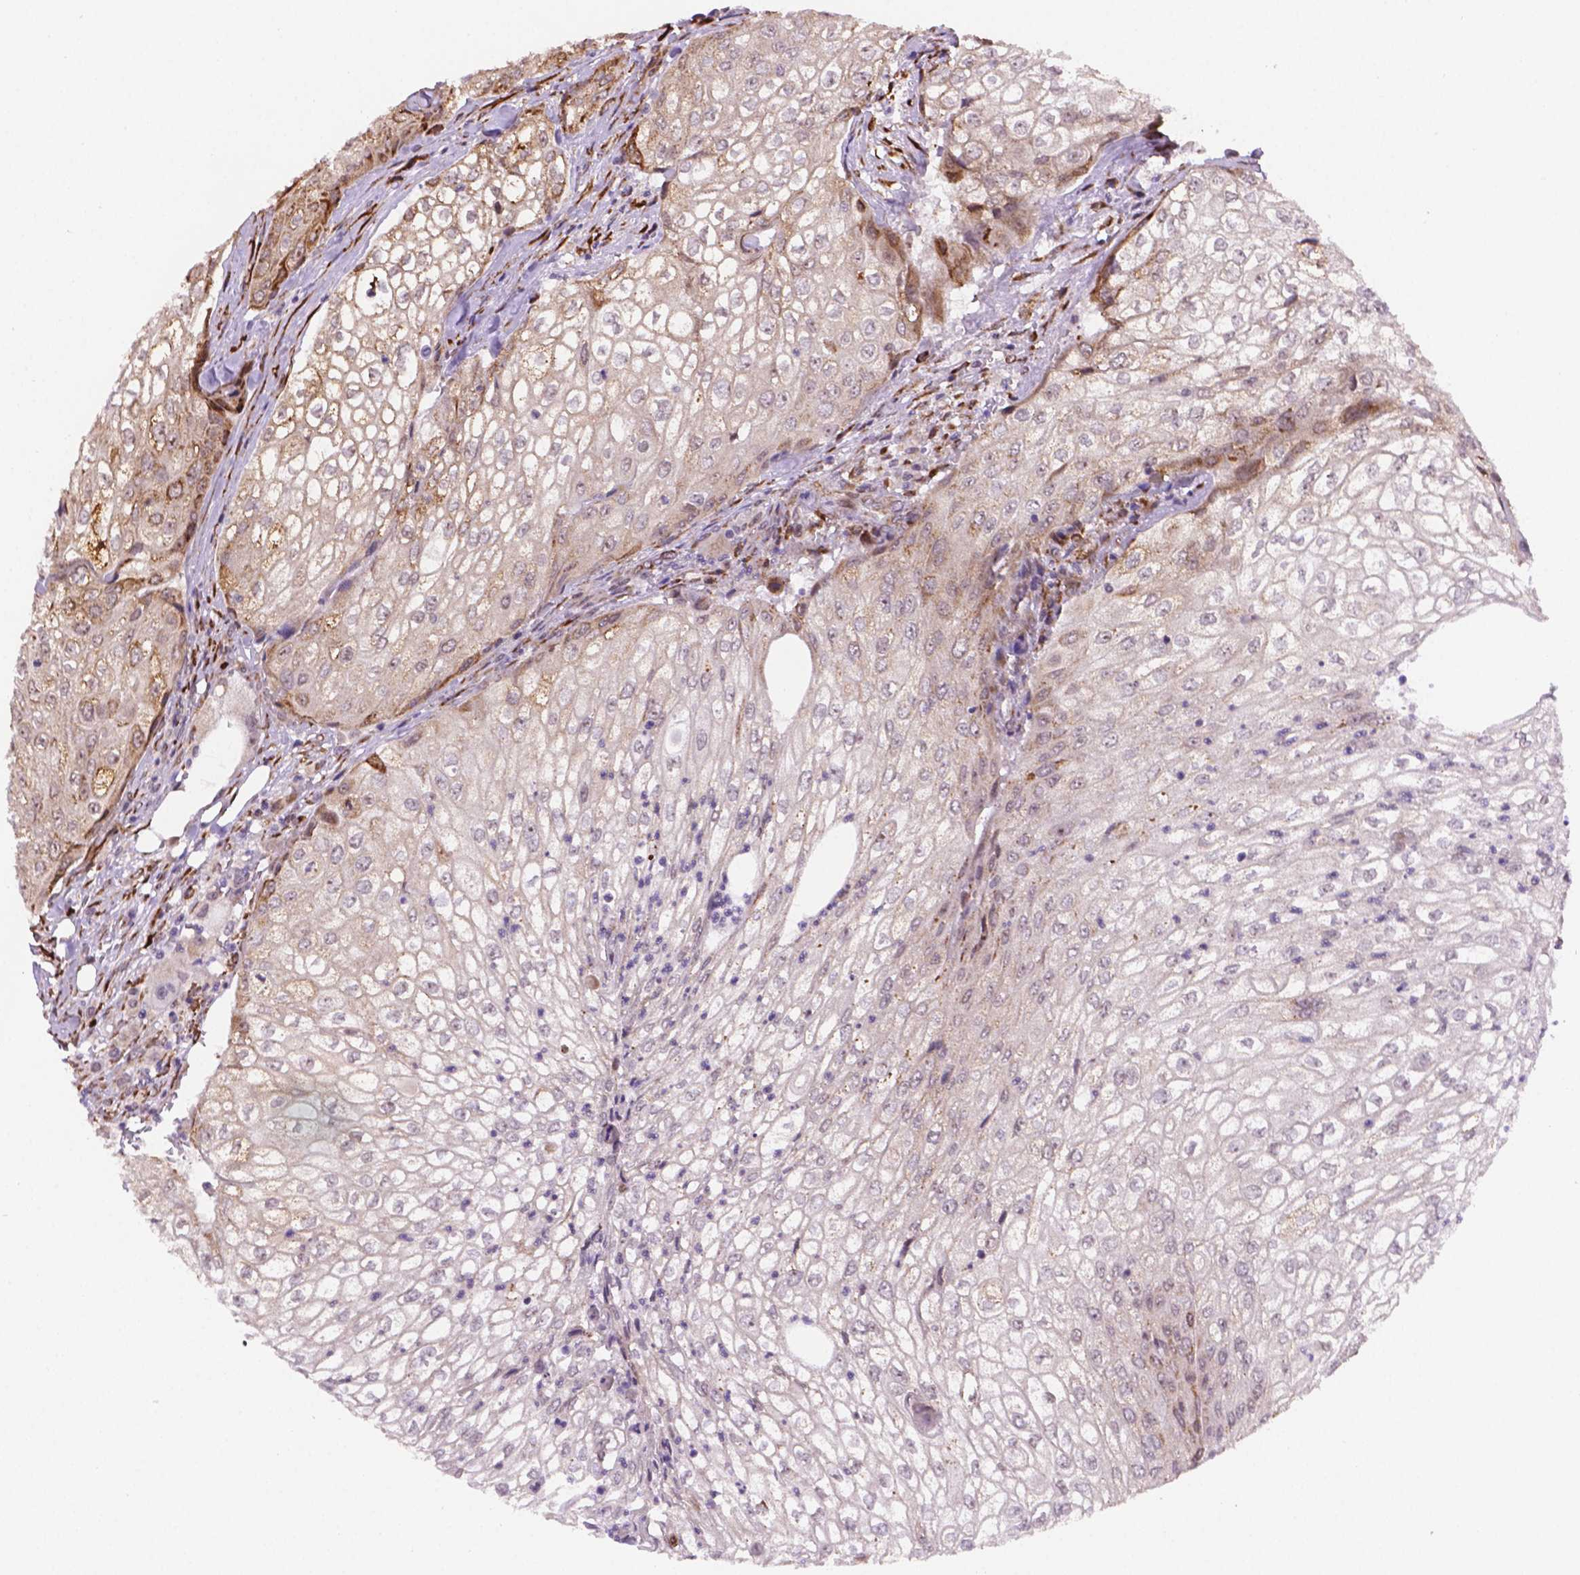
{"staining": {"intensity": "weak", "quantity": "<25%", "location": "cytoplasmic/membranous"}, "tissue": "urothelial cancer", "cell_type": "Tumor cells", "image_type": "cancer", "snomed": [{"axis": "morphology", "description": "Urothelial carcinoma, High grade"}, {"axis": "topography", "description": "Urinary bladder"}], "caption": "Tumor cells show no significant positivity in high-grade urothelial carcinoma. The staining is performed using DAB brown chromogen with nuclei counter-stained in using hematoxylin.", "gene": "FNIP1", "patient": {"sex": "male", "age": 62}}